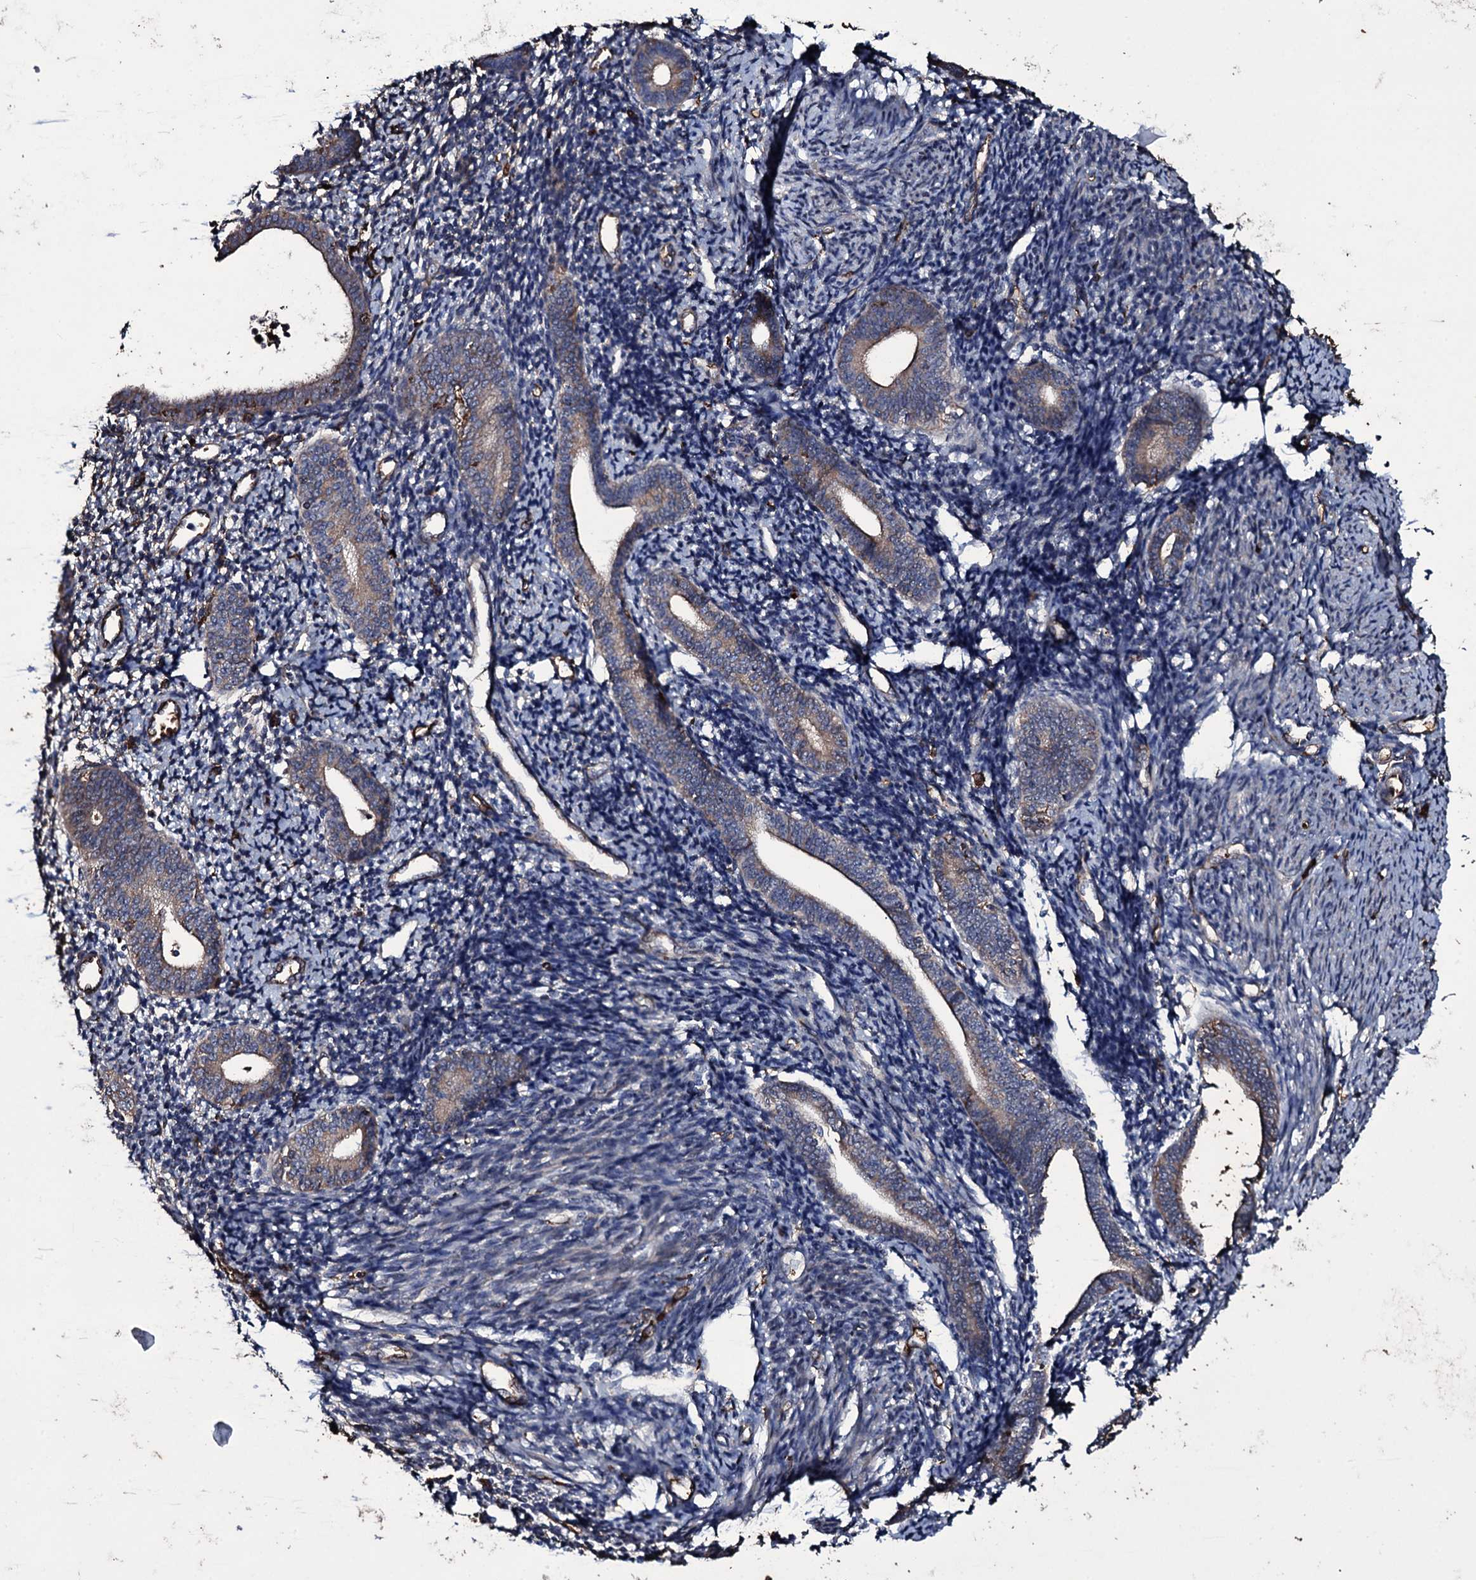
{"staining": {"intensity": "negative", "quantity": "none", "location": "none"}, "tissue": "endometrium", "cell_type": "Cells in endometrial stroma", "image_type": "normal", "snomed": [{"axis": "morphology", "description": "Normal tissue, NOS"}, {"axis": "topography", "description": "Endometrium"}], "caption": "IHC of benign human endometrium reveals no expression in cells in endometrial stroma.", "gene": "ZSWIM8", "patient": {"sex": "female", "age": 56}}